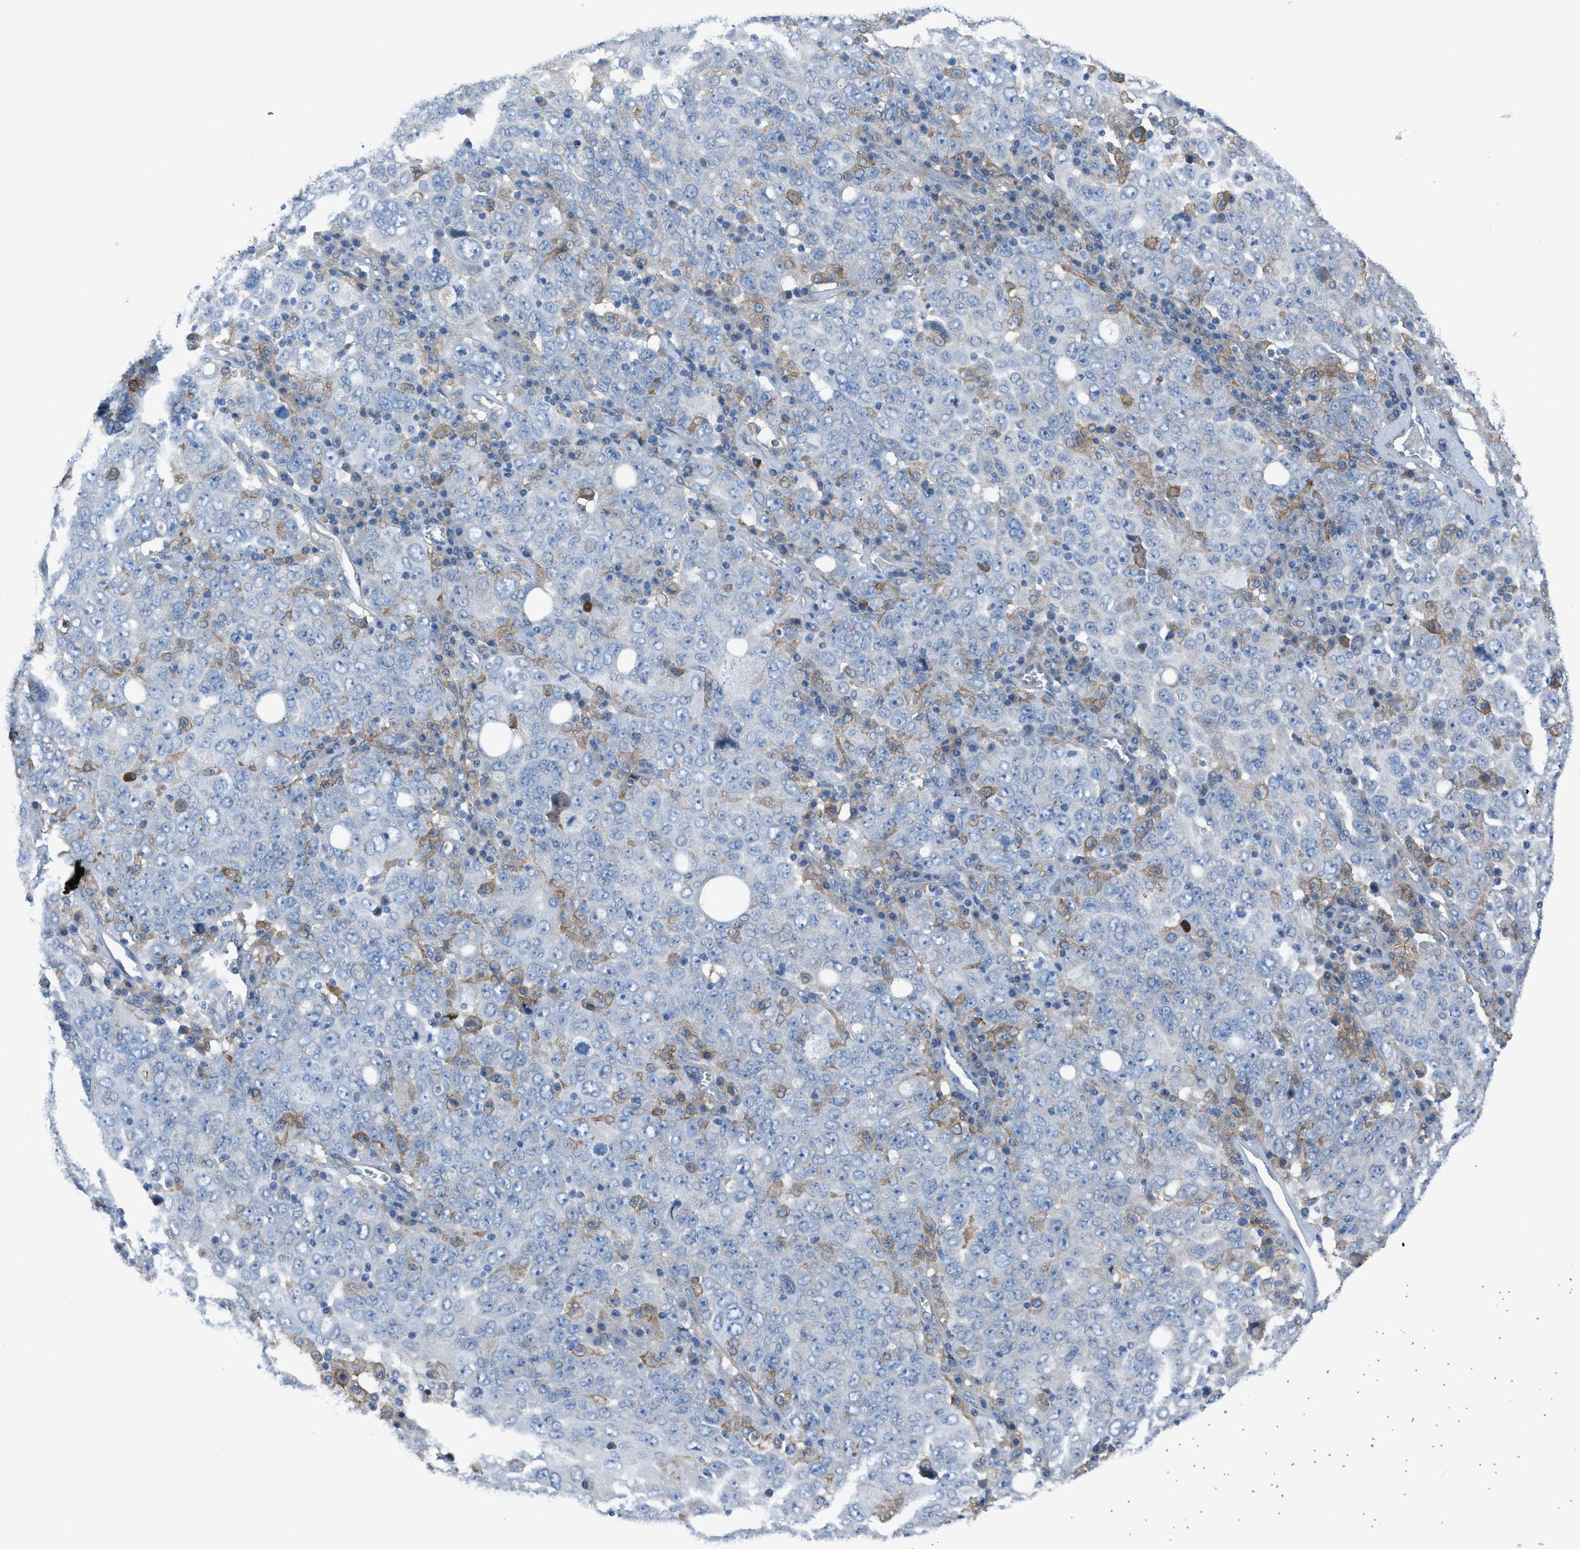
{"staining": {"intensity": "negative", "quantity": "none", "location": "none"}, "tissue": "ovarian cancer", "cell_type": "Tumor cells", "image_type": "cancer", "snomed": [{"axis": "morphology", "description": "Carcinoma, endometroid"}, {"axis": "topography", "description": "Ovary"}], "caption": "A histopathology image of ovarian cancer stained for a protein displays no brown staining in tumor cells.", "gene": "EGFR", "patient": {"sex": "female", "age": 62}}